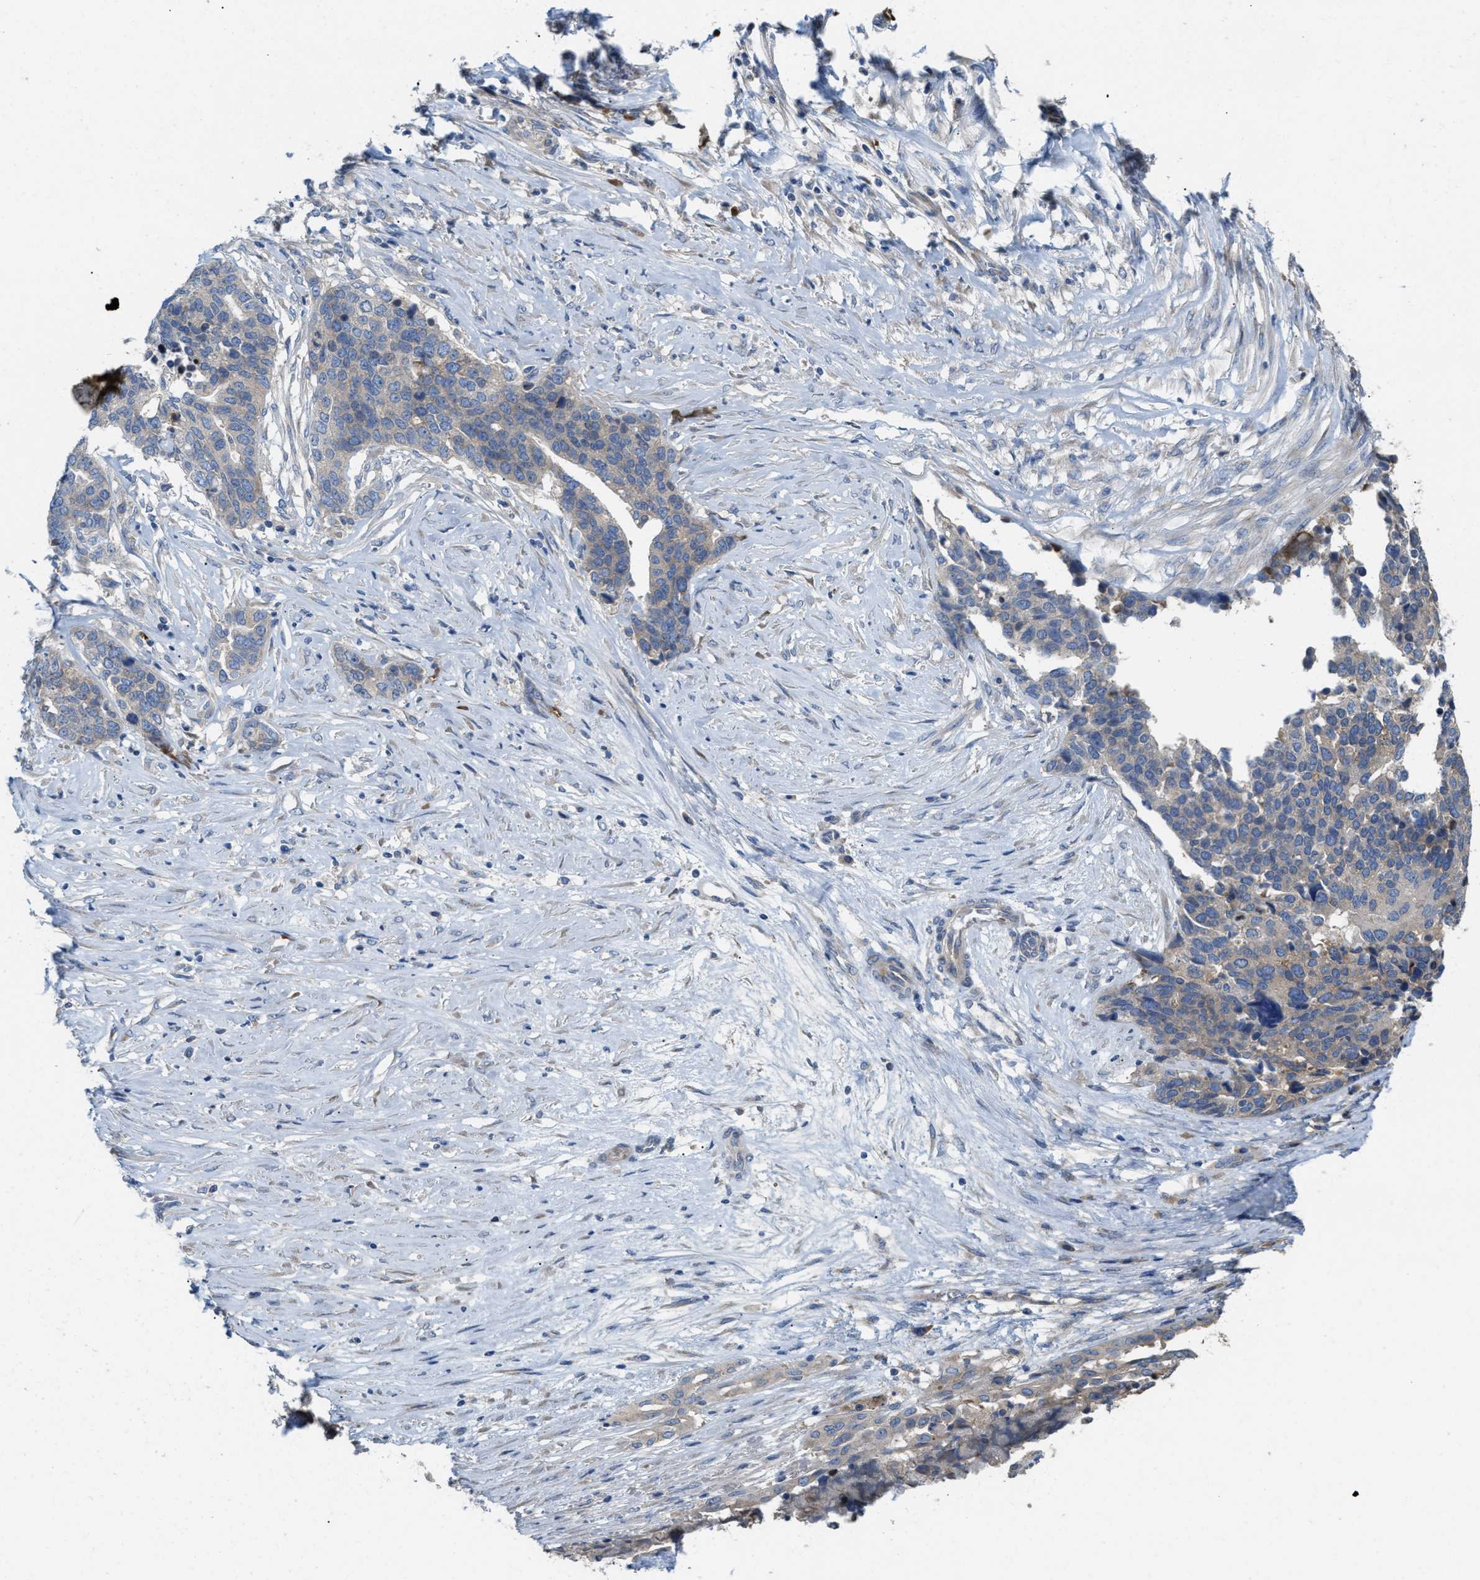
{"staining": {"intensity": "weak", "quantity": "<25%", "location": "cytoplasmic/membranous"}, "tissue": "ovarian cancer", "cell_type": "Tumor cells", "image_type": "cancer", "snomed": [{"axis": "morphology", "description": "Cystadenocarcinoma, serous, NOS"}, {"axis": "topography", "description": "Ovary"}], "caption": "Micrograph shows no significant protein positivity in tumor cells of serous cystadenocarcinoma (ovarian).", "gene": "DHX58", "patient": {"sex": "female", "age": 44}}